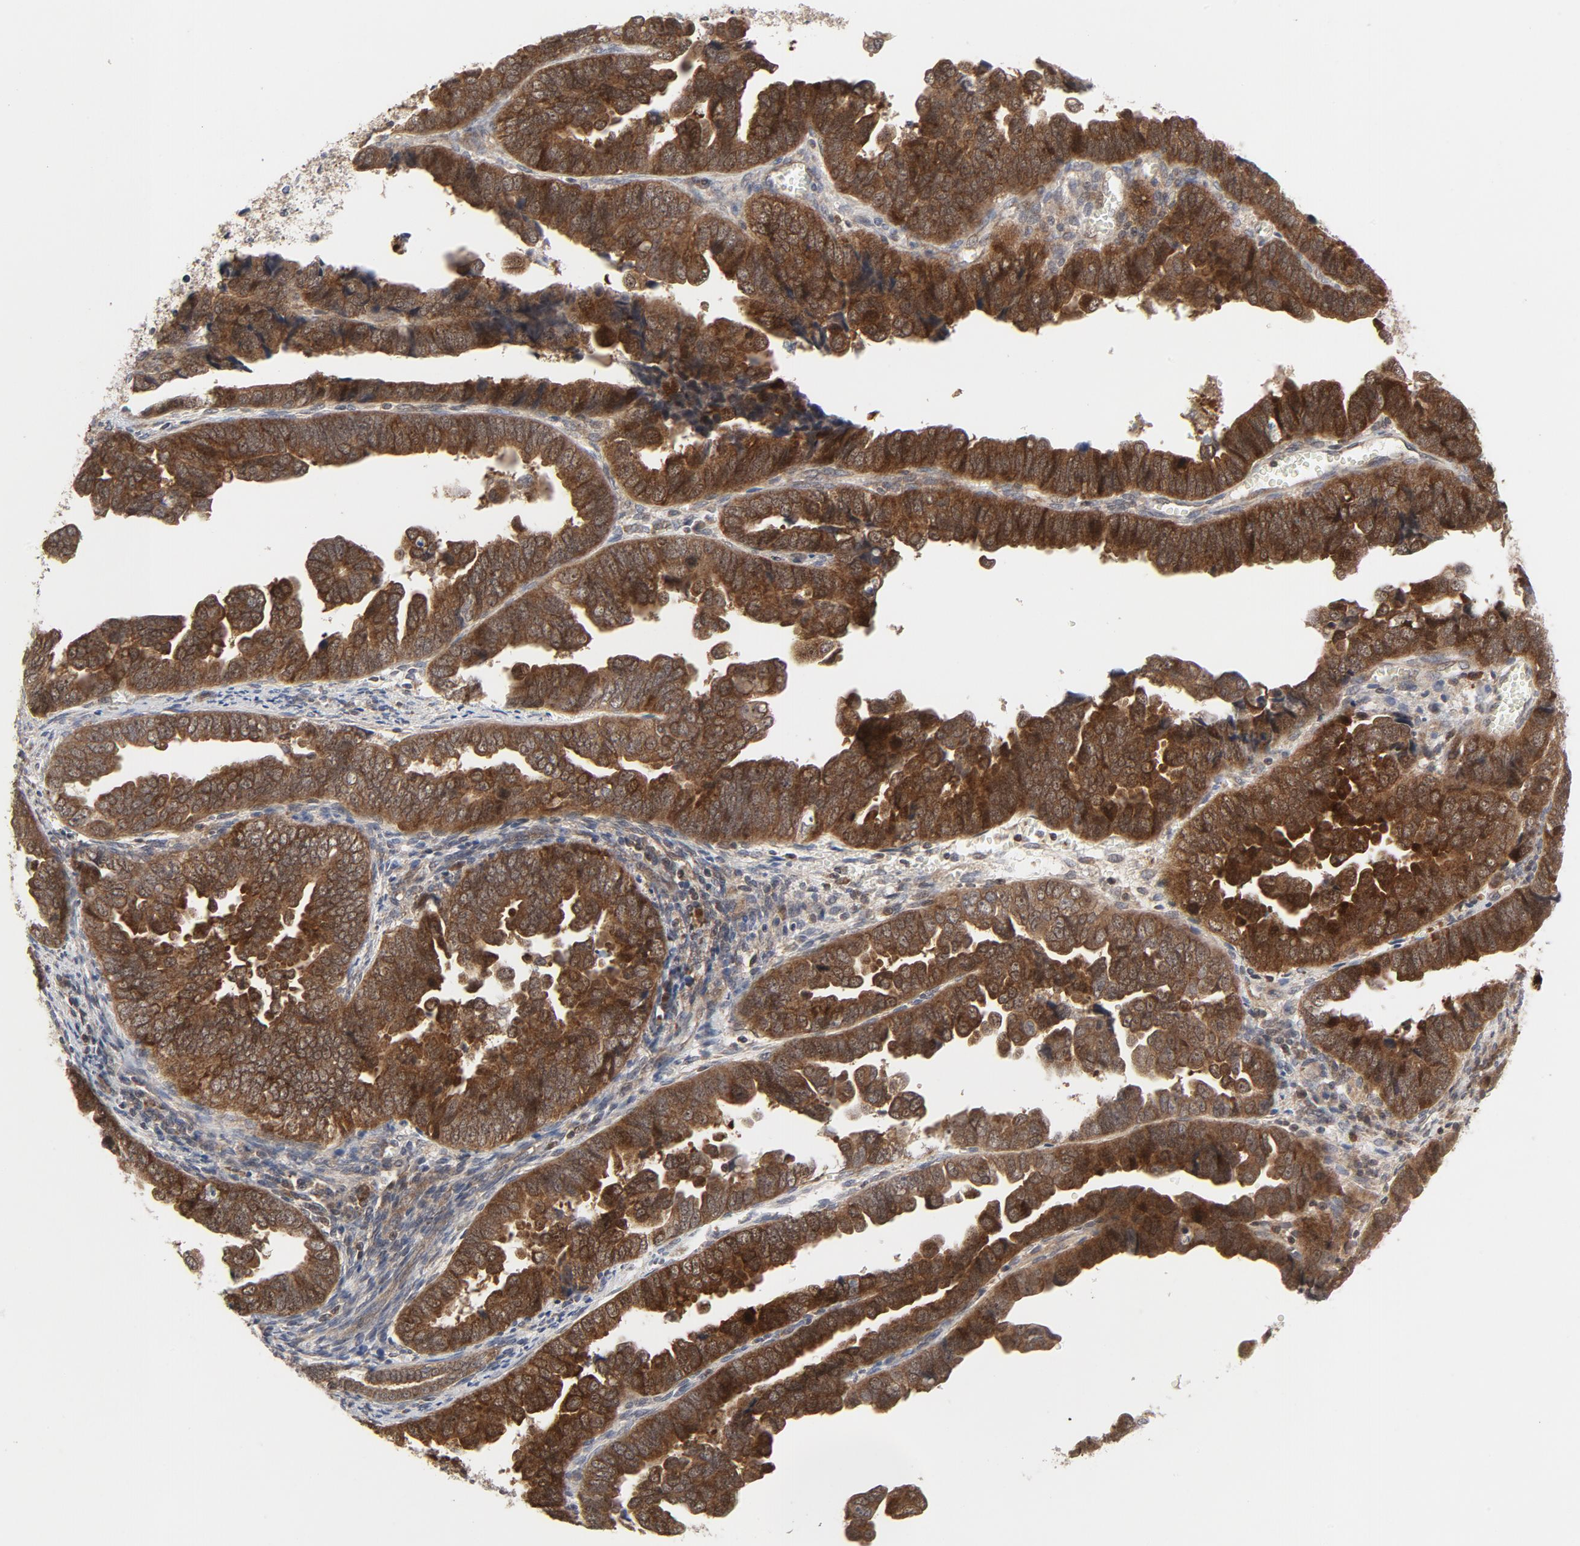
{"staining": {"intensity": "strong", "quantity": ">75%", "location": "cytoplasmic/membranous"}, "tissue": "endometrial cancer", "cell_type": "Tumor cells", "image_type": "cancer", "snomed": [{"axis": "morphology", "description": "Adenocarcinoma, NOS"}, {"axis": "topography", "description": "Endometrium"}], "caption": "Endometrial cancer stained with immunohistochemistry exhibits strong cytoplasmic/membranous positivity in approximately >75% of tumor cells.", "gene": "MAP2K7", "patient": {"sex": "female", "age": 75}}